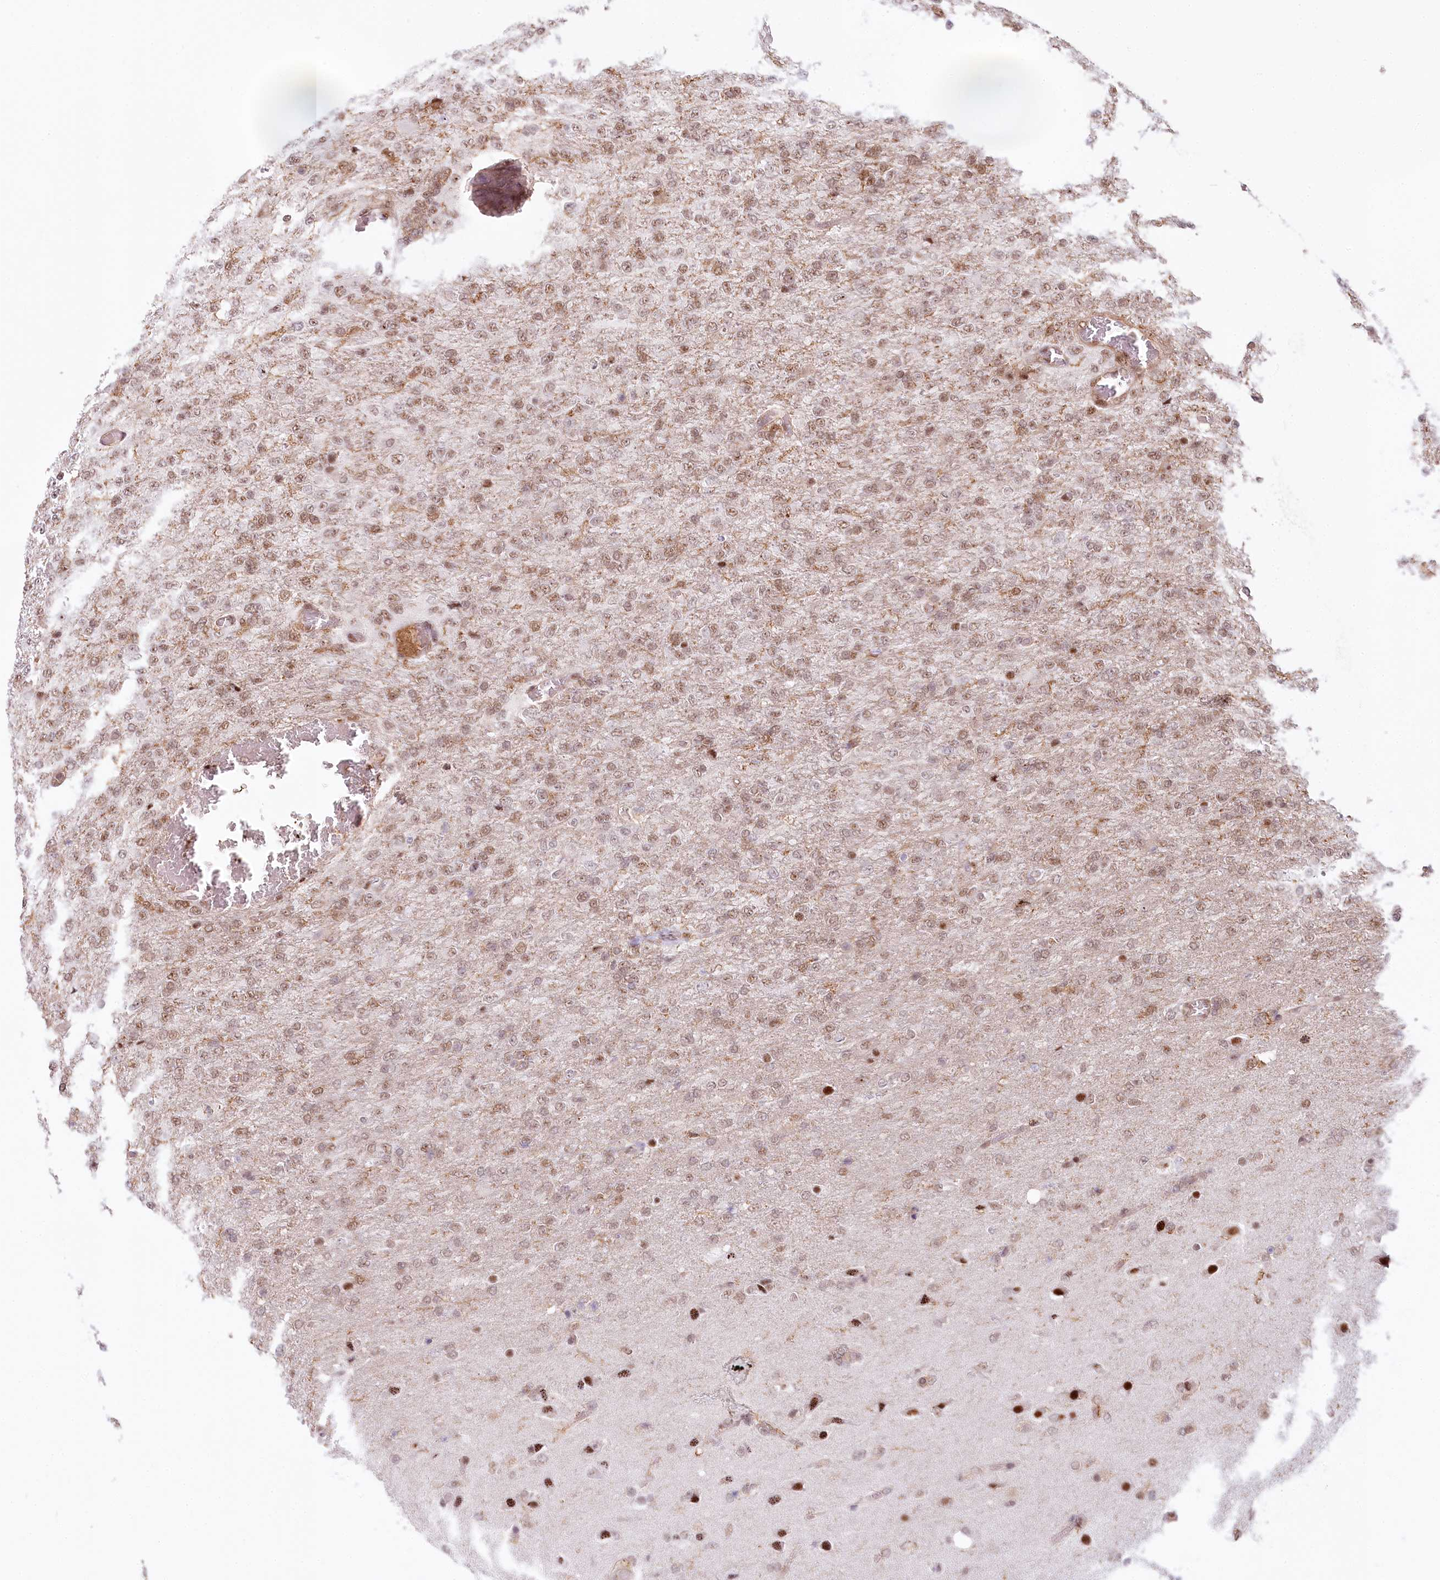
{"staining": {"intensity": "weak", "quantity": ">75%", "location": "nuclear"}, "tissue": "glioma", "cell_type": "Tumor cells", "image_type": "cancer", "snomed": [{"axis": "morphology", "description": "Glioma, malignant, High grade"}, {"axis": "topography", "description": "Brain"}], "caption": "Immunohistochemical staining of human glioma displays low levels of weak nuclear protein expression in approximately >75% of tumor cells.", "gene": "TUBGCP2", "patient": {"sex": "female", "age": 74}}